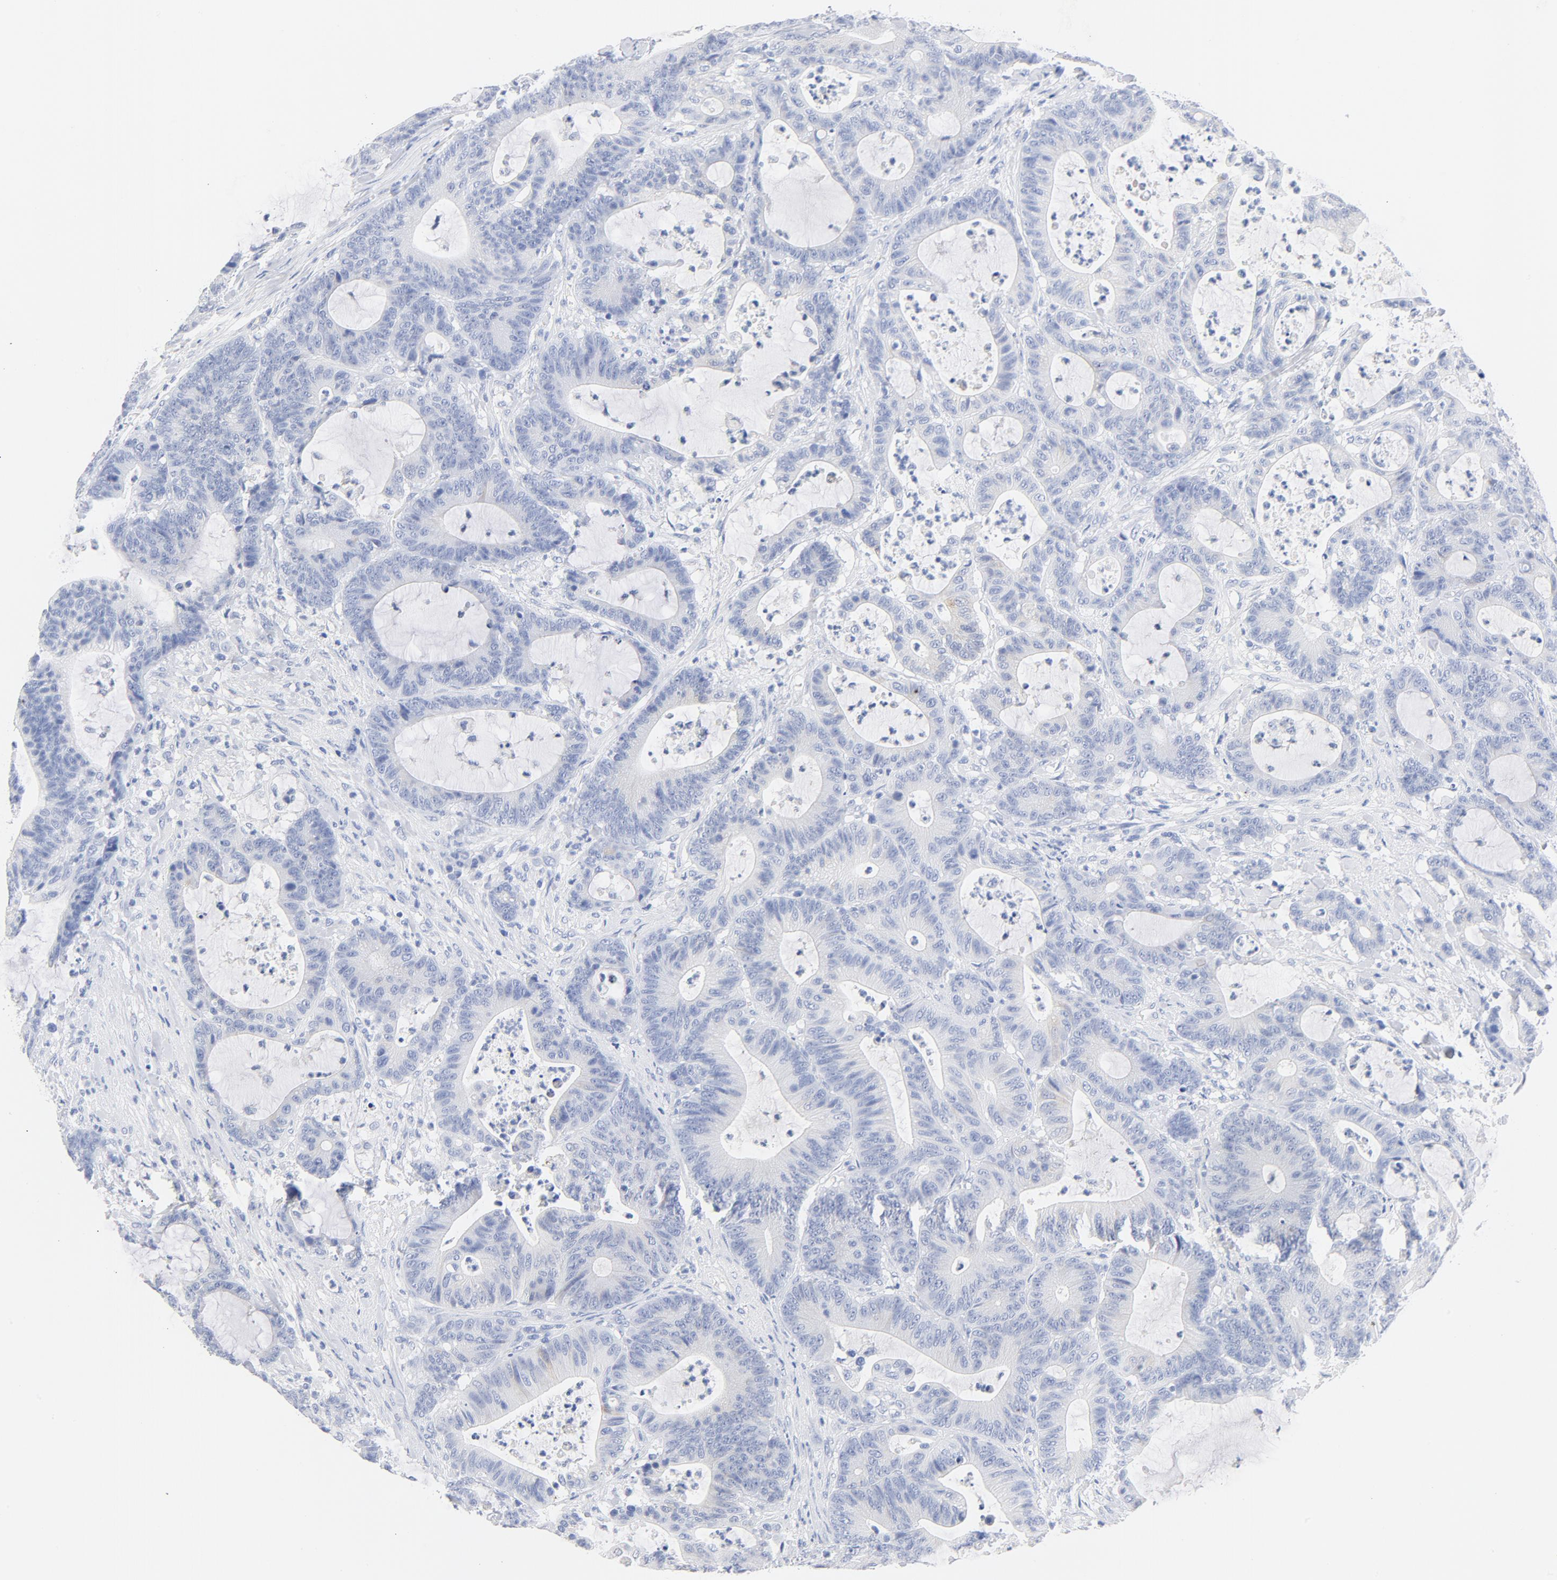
{"staining": {"intensity": "negative", "quantity": "none", "location": "none"}, "tissue": "colorectal cancer", "cell_type": "Tumor cells", "image_type": "cancer", "snomed": [{"axis": "morphology", "description": "Adenocarcinoma, NOS"}, {"axis": "topography", "description": "Colon"}], "caption": "Micrograph shows no protein positivity in tumor cells of colorectal adenocarcinoma tissue.", "gene": "FGFR3", "patient": {"sex": "female", "age": 84}}